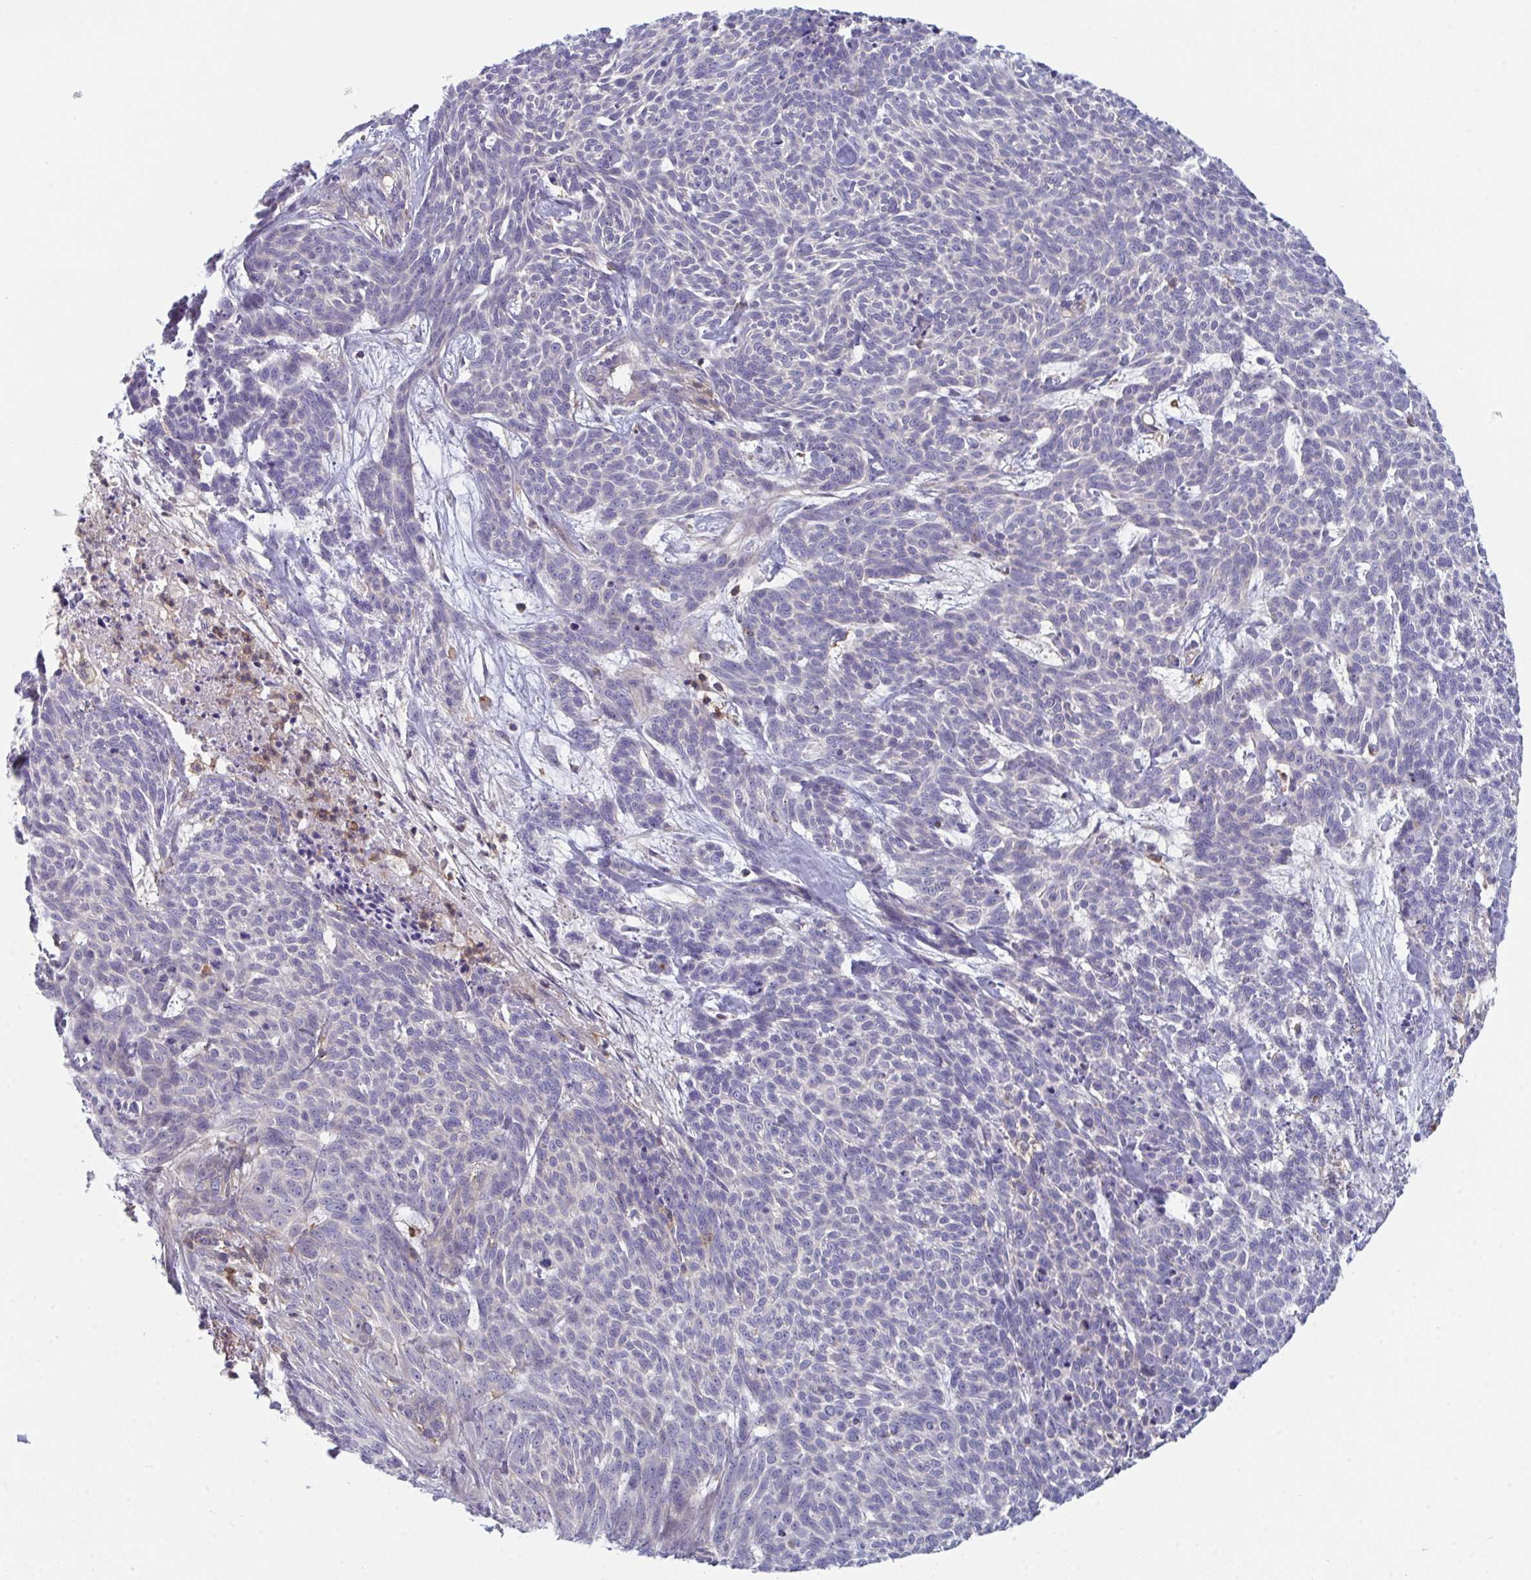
{"staining": {"intensity": "negative", "quantity": "none", "location": "none"}, "tissue": "skin cancer", "cell_type": "Tumor cells", "image_type": "cancer", "snomed": [{"axis": "morphology", "description": "Basal cell carcinoma"}, {"axis": "topography", "description": "Skin"}], "caption": "Tumor cells are negative for brown protein staining in skin cancer.", "gene": "DISP2", "patient": {"sex": "female", "age": 93}}